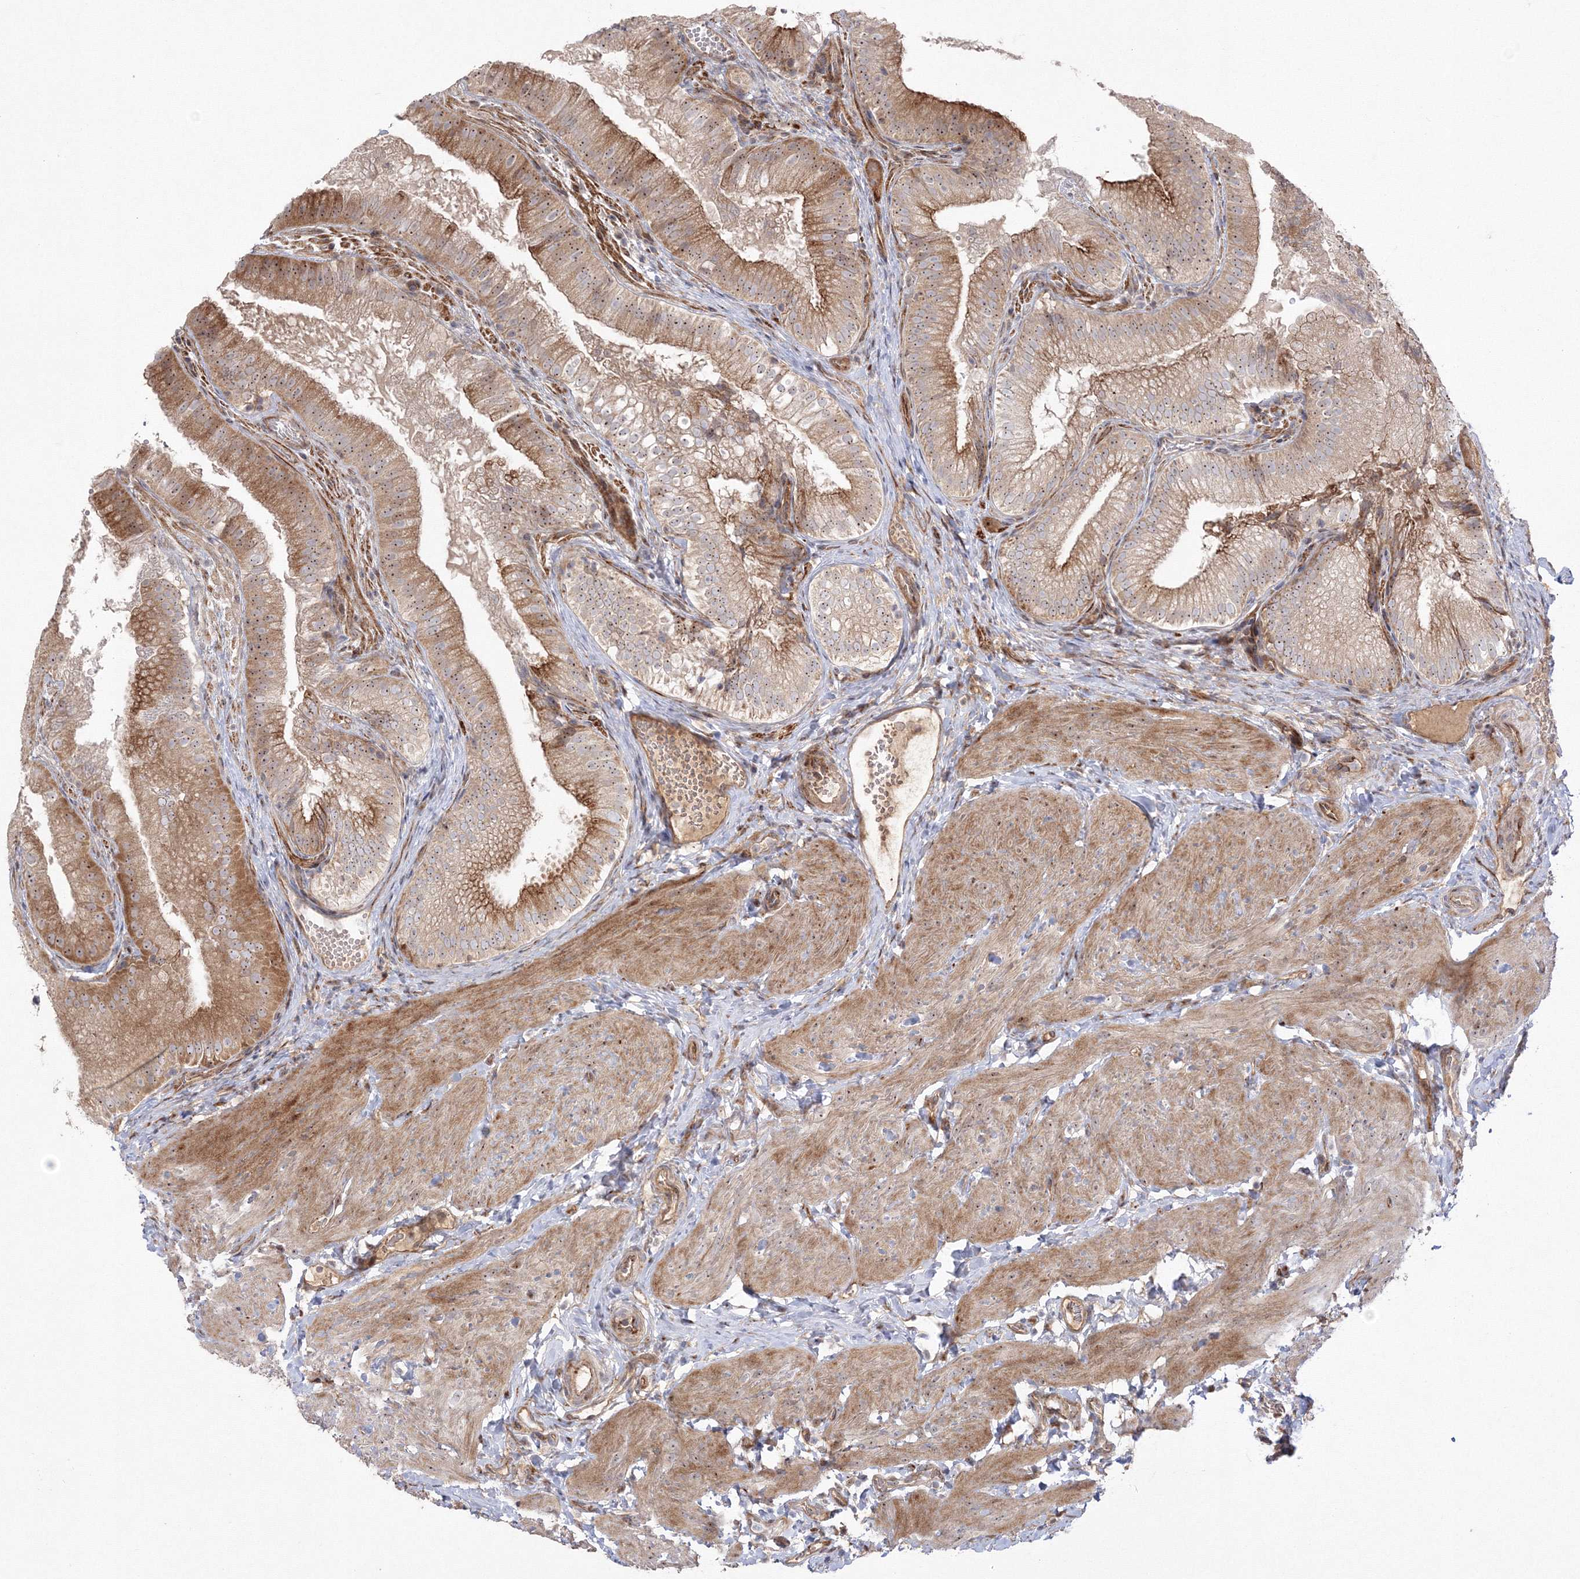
{"staining": {"intensity": "moderate", "quantity": ">75%", "location": "cytoplasmic/membranous,nuclear"}, "tissue": "gallbladder", "cell_type": "Glandular cells", "image_type": "normal", "snomed": [{"axis": "morphology", "description": "Normal tissue, NOS"}, {"axis": "topography", "description": "Gallbladder"}], "caption": "Immunohistochemical staining of benign gallbladder shows moderate cytoplasmic/membranous,nuclear protein expression in approximately >75% of glandular cells.", "gene": "NPM3", "patient": {"sex": "female", "age": 30}}